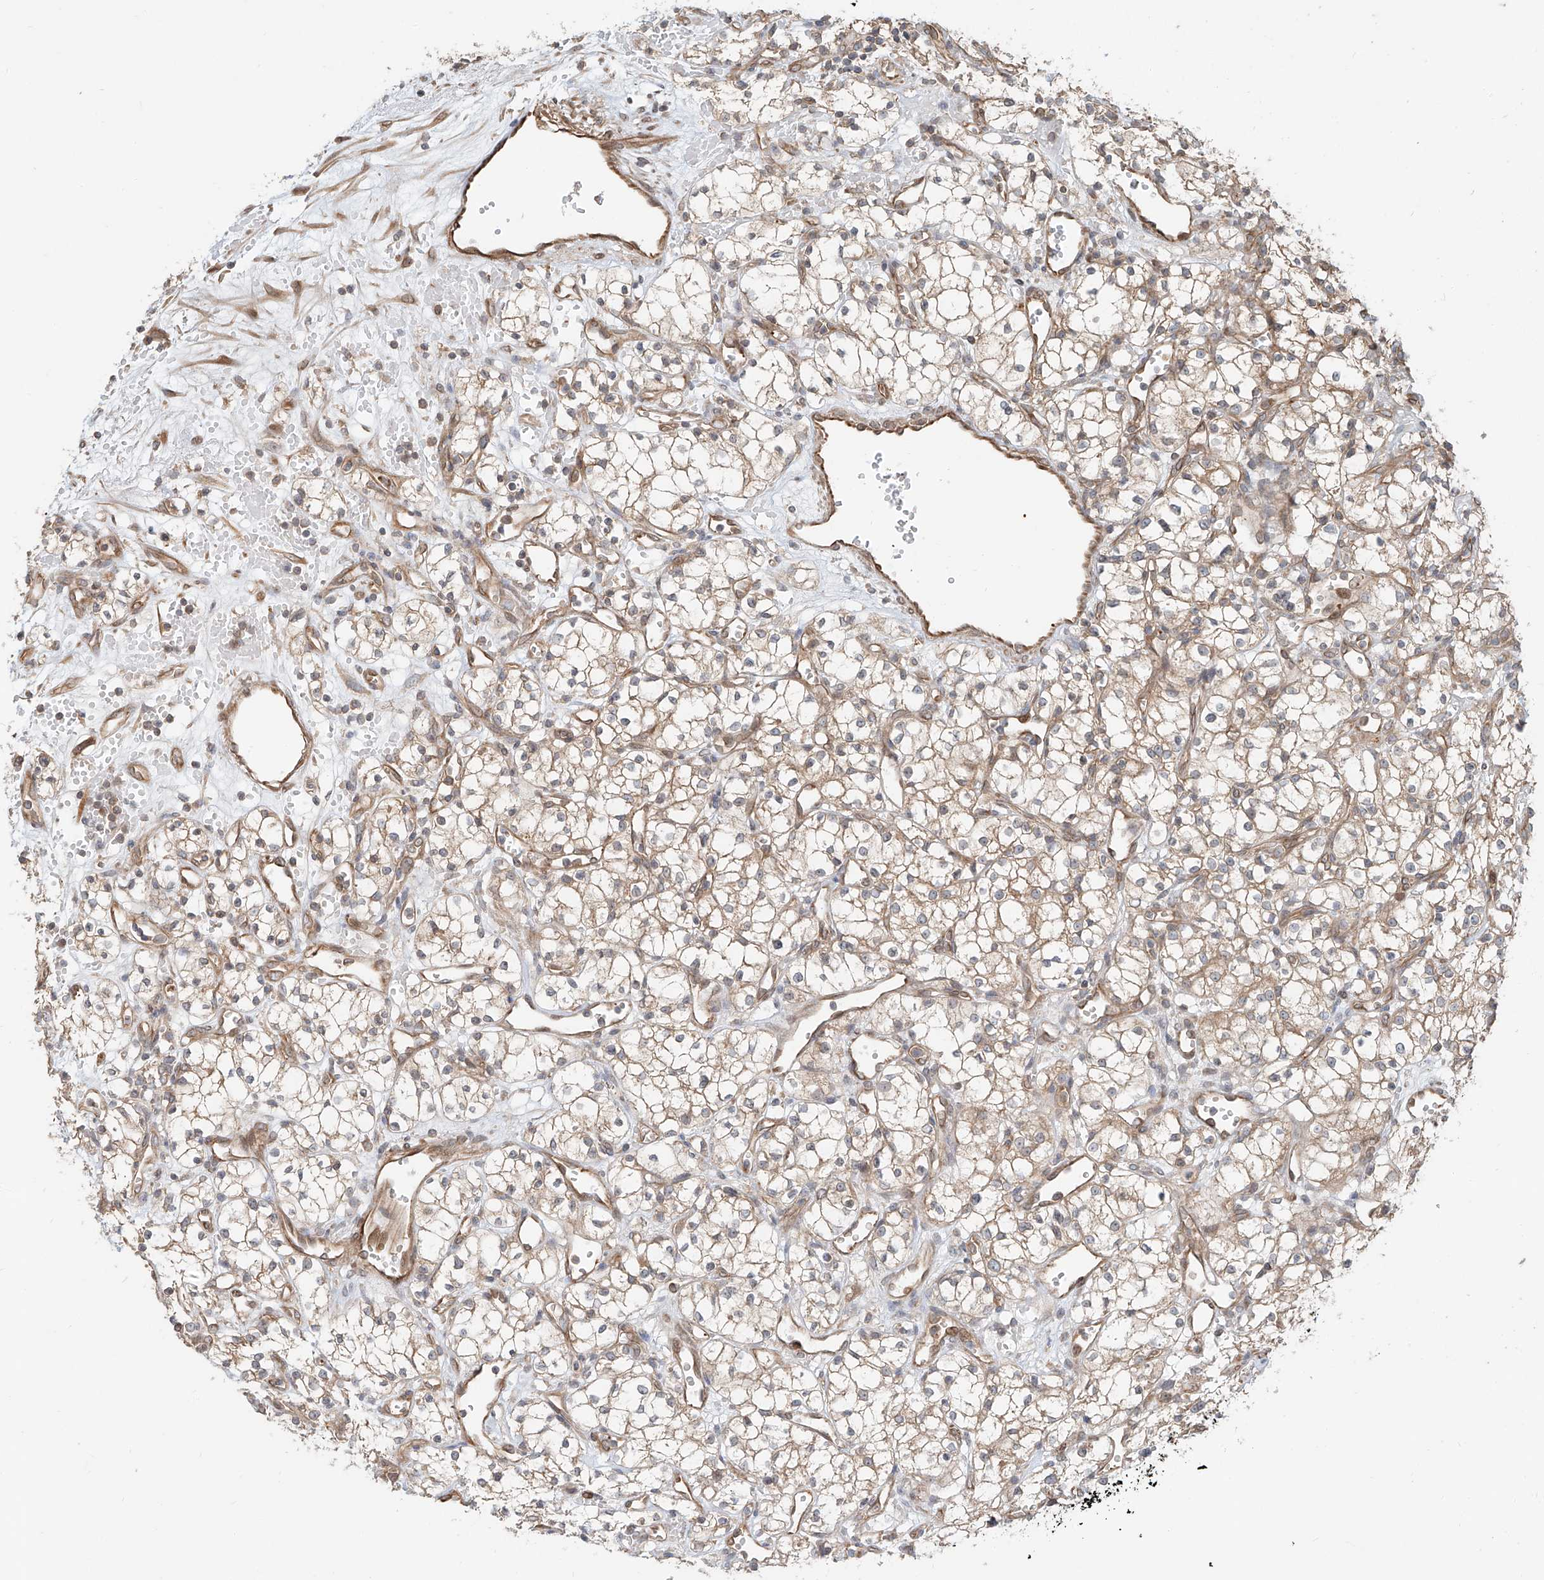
{"staining": {"intensity": "weak", "quantity": "25%-75%", "location": "cytoplasmic/membranous"}, "tissue": "renal cancer", "cell_type": "Tumor cells", "image_type": "cancer", "snomed": [{"axis": "morphology", "description": "Adenocarcinoma, NOS"}, {"axis": "topography", "description": "Kidney"}], "caption": "Tumor cells exhibit low levels of weak cytoplasmic/membranous expression in approximately 25%-75% of cells in renal cancer (adenocarcinoma).", "gene": "CEP162", "patient": {"sex": "male", "age": 59}}